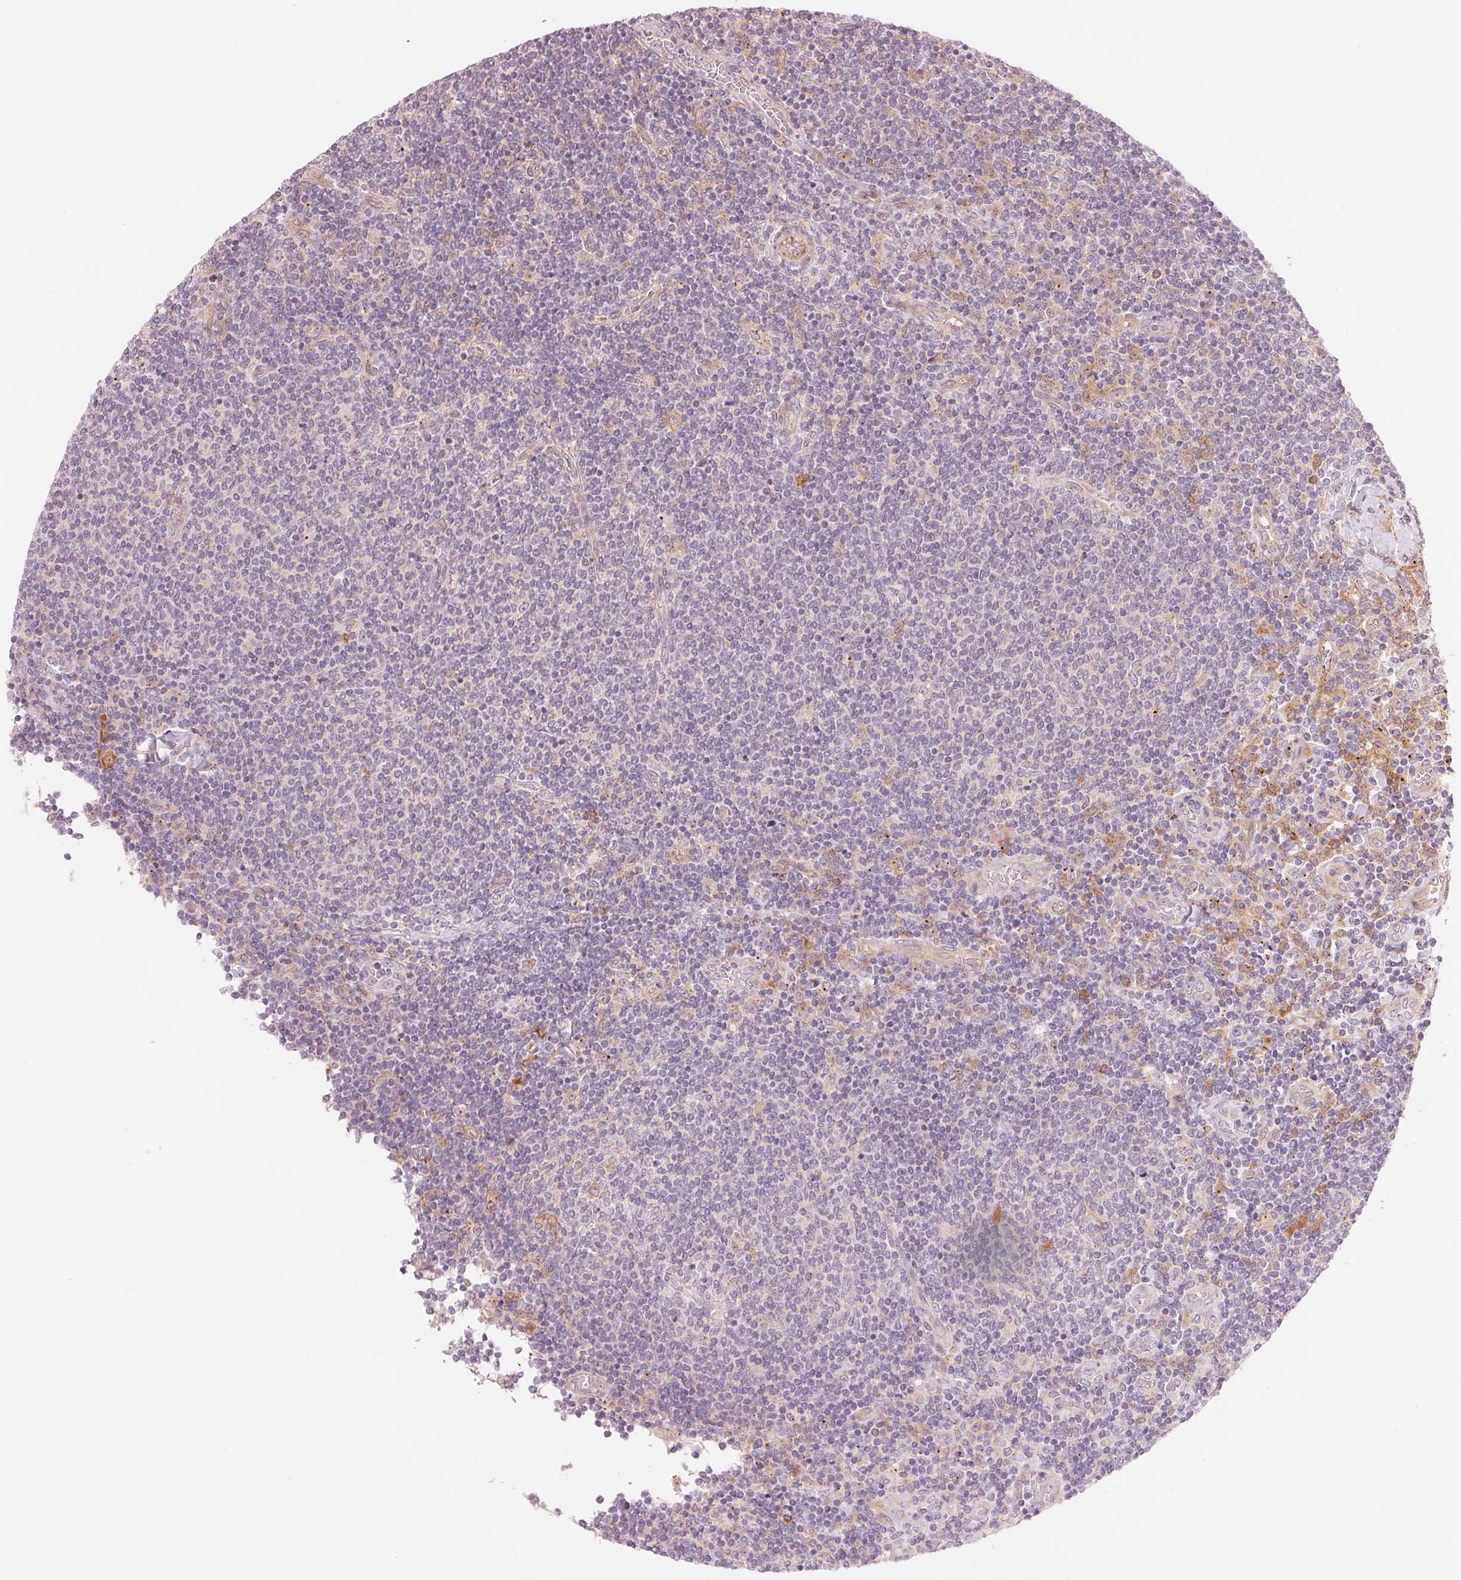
{"staining": {"intensity": "negative", "quantity": "none", "location": "none"}, "tissue": "lymphoma", "cell_type": "Tumor cells", "image_type": "cancer", "snomed": [{"axis": "morphology", "description": "Malignant lymphoma, non-Hodgkin's type, Low grade"}, {"axis": "topography", "description": "Lymph node"}], "caption": "A high-resolution histopathology image shows IHC staining of malignant lymphoma, non-Hodgkin's type (low-grade), which demonstrates no significant expression in tumor cells.", "gene": "SLC17A4", "patient": {"sex": "male", "age": 52}}